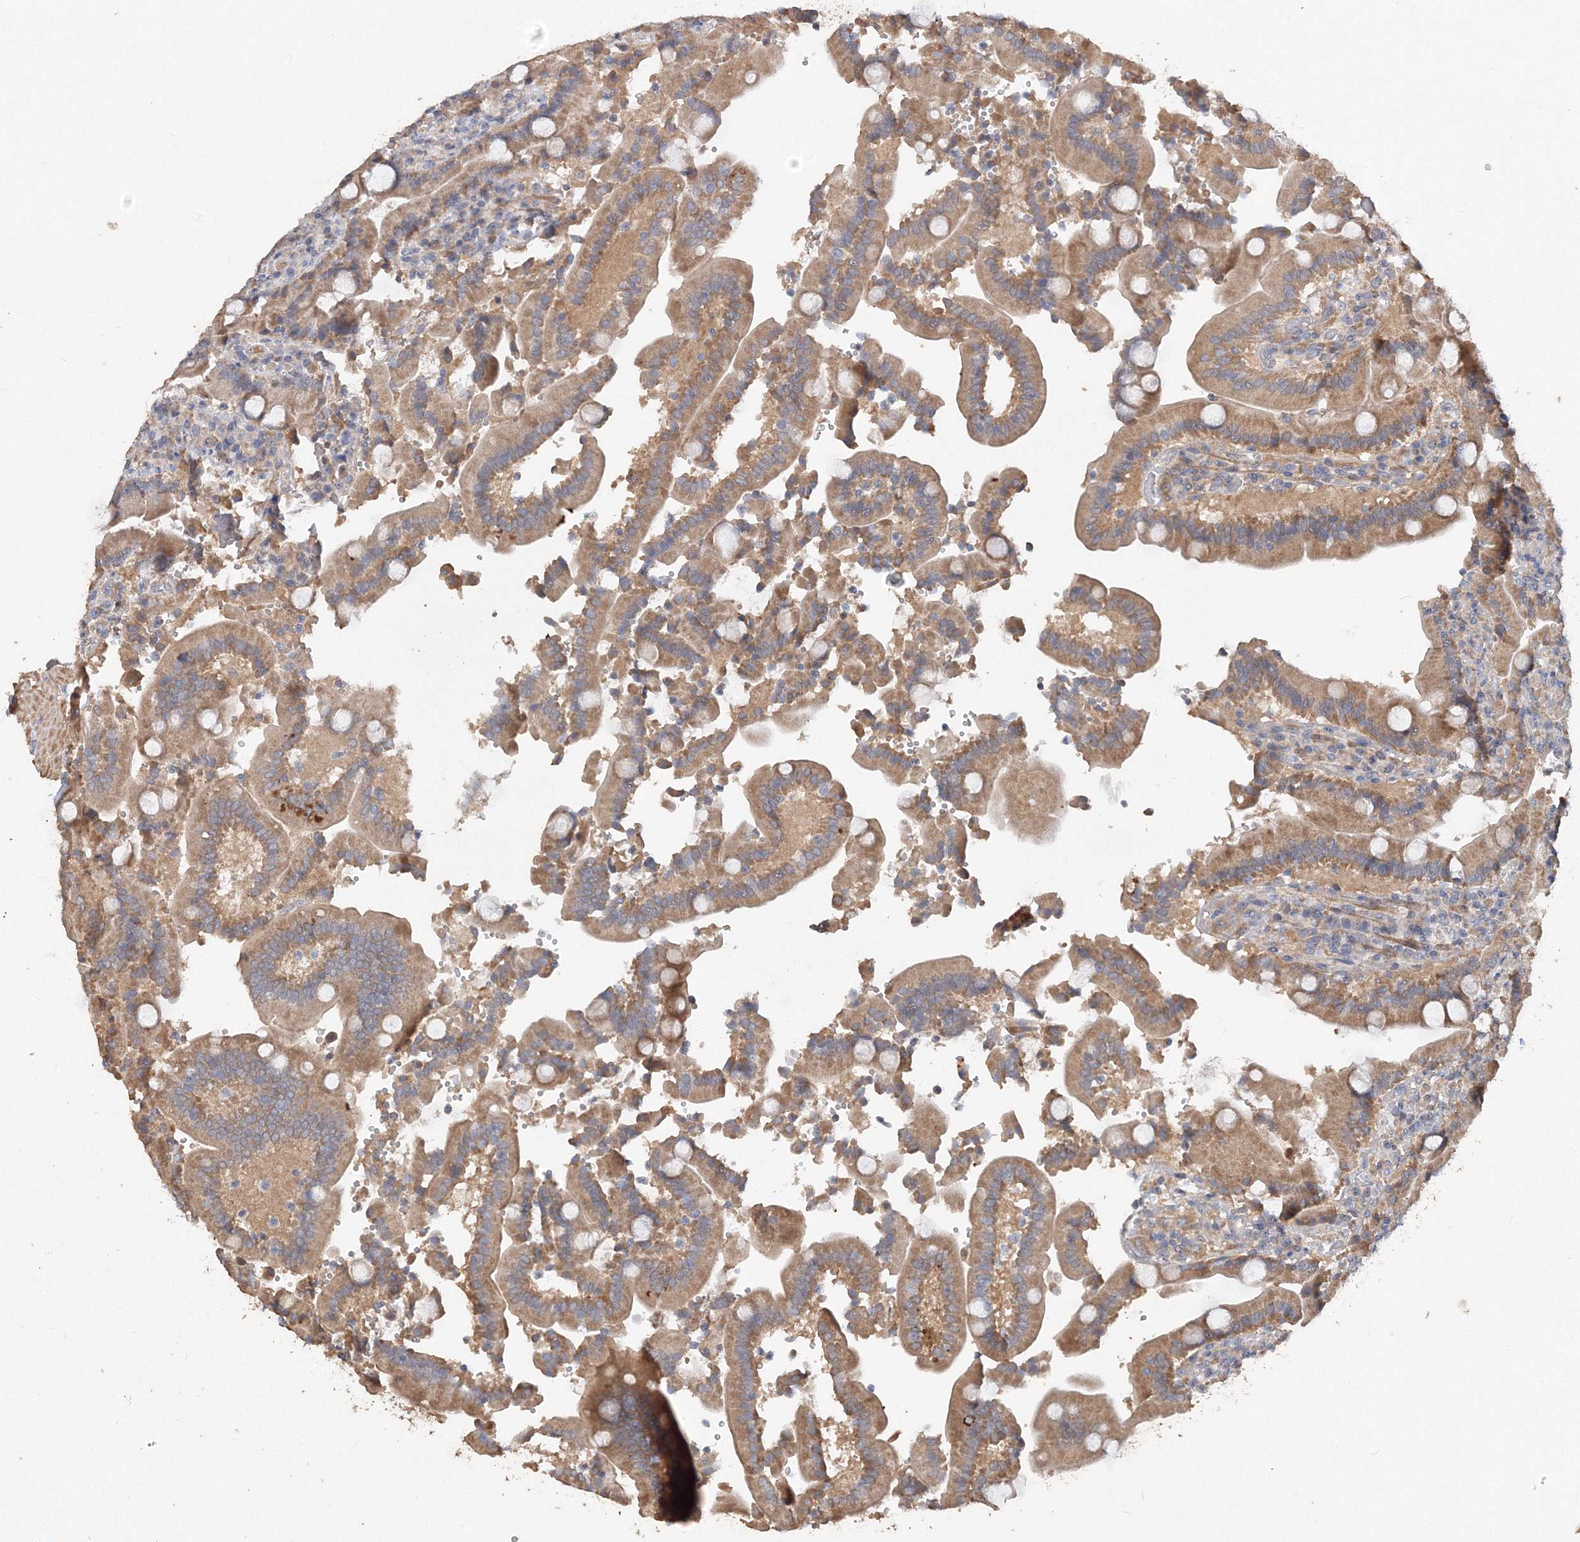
{"staining": {"intensity": "moderate", "quantity": ">75%", "location": "cytoplasmic/membranous"}, "tissue": "duodenum", "cell_type": "Glandular cells", "image_type": "normal", "snomed": [{"axis": "morphology", "description": "Normal tissue, NOS"}, {"axis": "topography", "description": "Duodenum"}], "caption": "IHC photomicrograph of benign duodenum stained for a protein (brown), which exhibits medium levels of moderate cytoplasmic/membranous staining in approximately >75% of glandular cells.", "gene": "GRINA", "patient": {"sex": "female", "age": 62}}